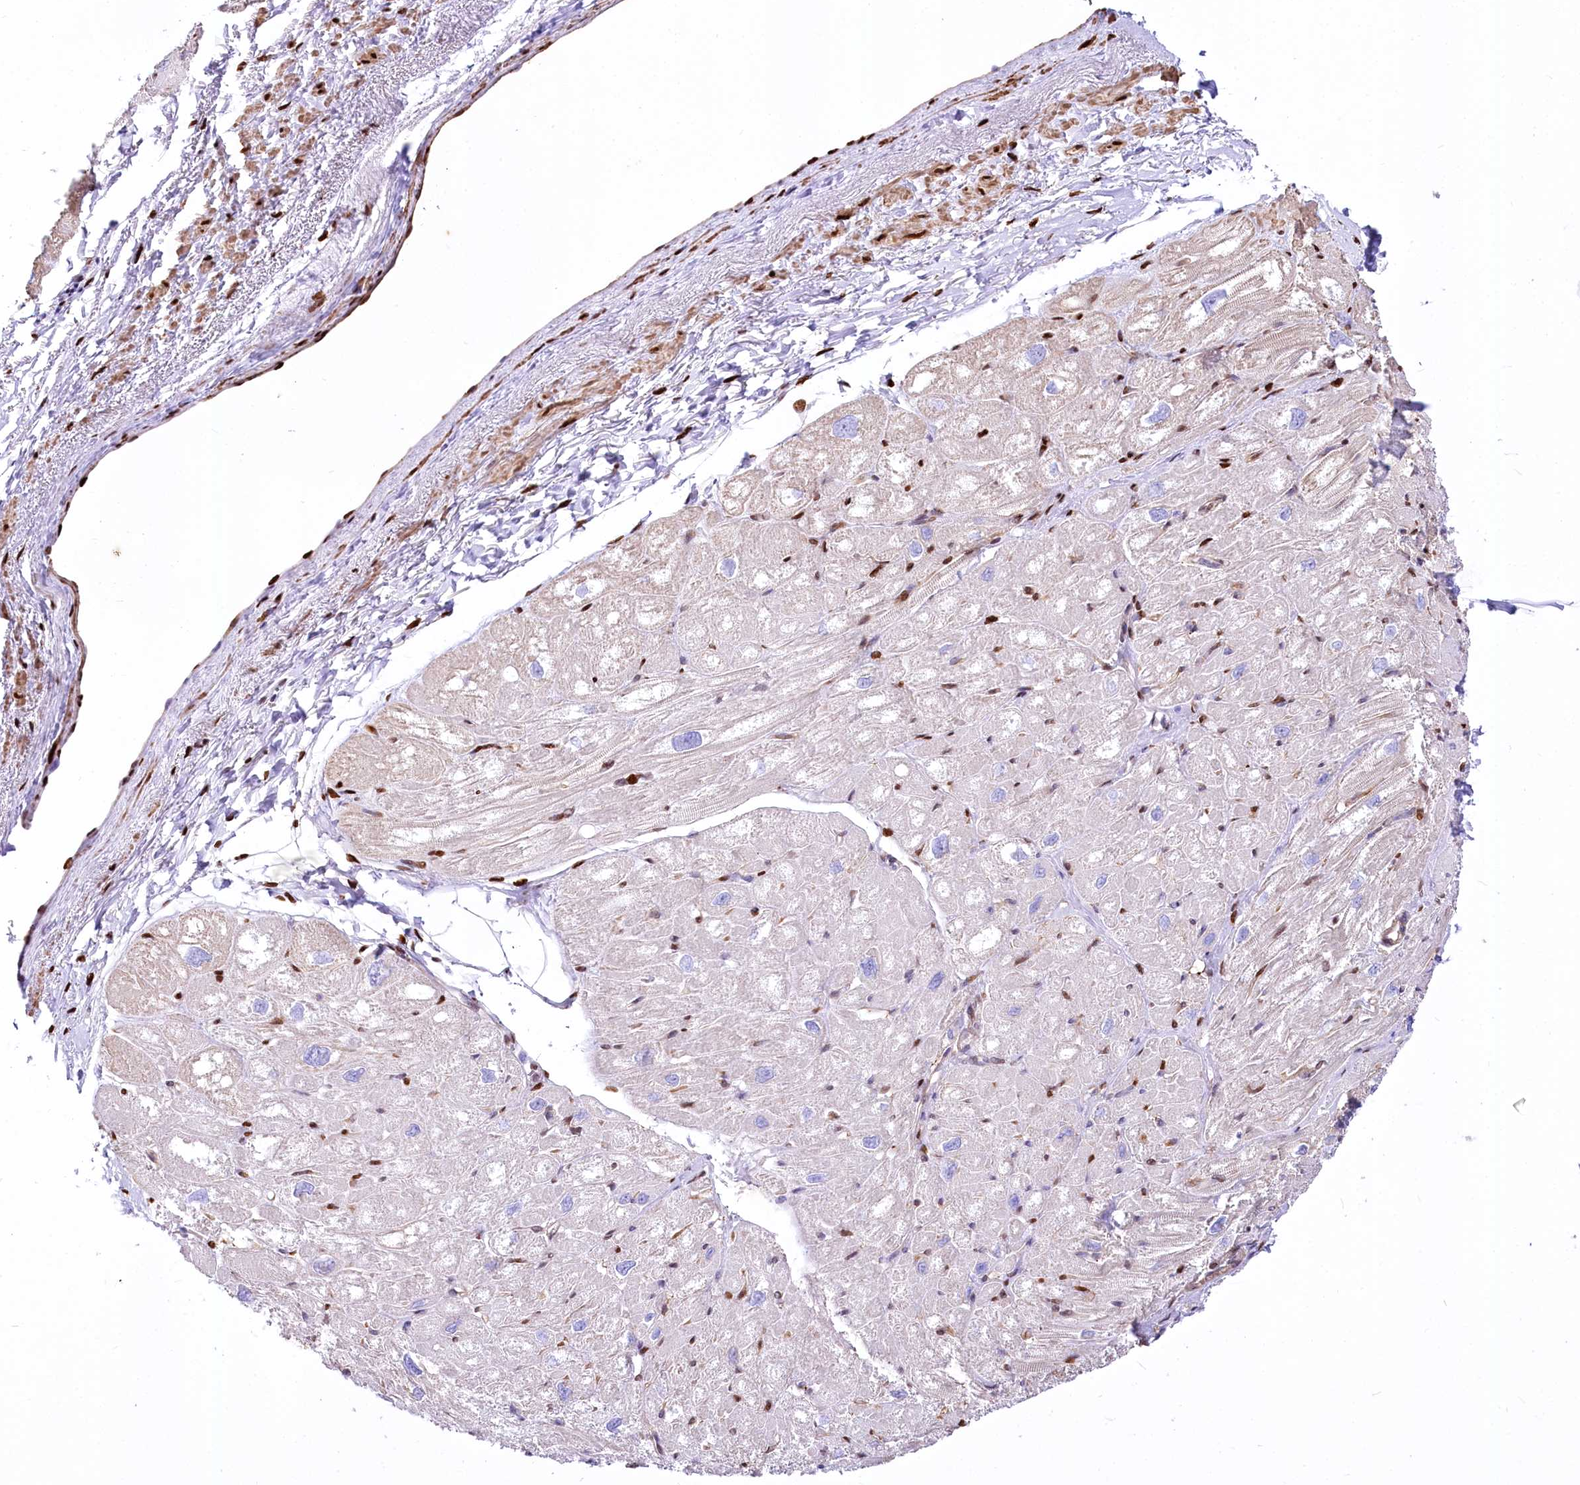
{"staining": {"intensity": "negative", "quantity": "none", "location": "none"}, "tissue": "heart muscle", "cell_type": "Cardiomyocytes", "image_type": "normal", "snomed": [{"axis": "morphology", "description": "Normal tissue, NOS"}, {"axis": "topography", "description": "Heart"}], "caption": "Immunohistochemistry micrograph of unremarkable heart muscle stained for a protein (brown), which reveals no expression in cardiomyocytes.", "gene": "PTMS", "patient": {"sex": "male", "age": 50}}